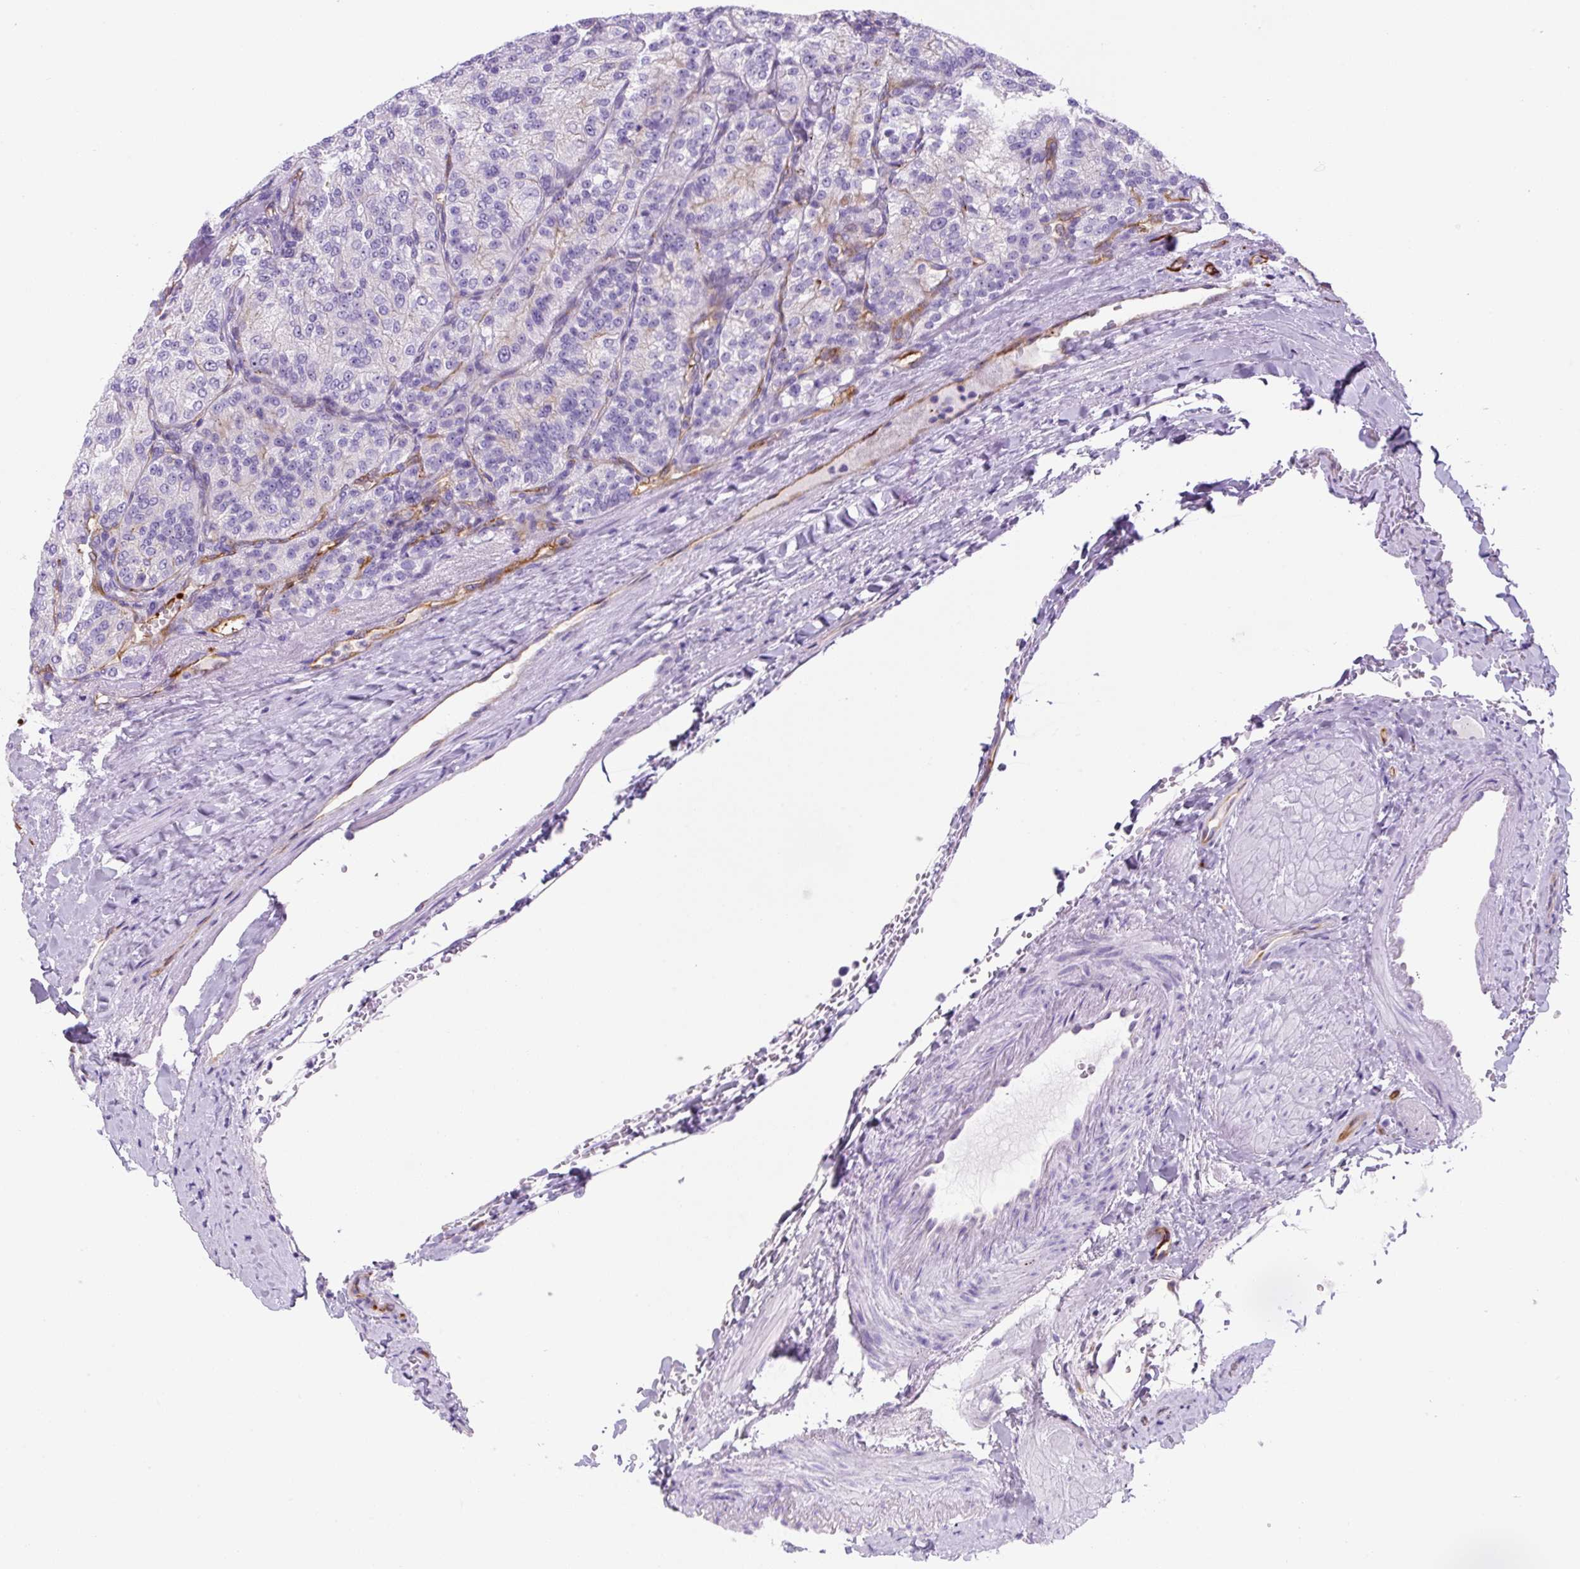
{"staining": {"intensity": "negative", "quantity": "none", "location": "none"}, "tissue": "renal cancer", "cell_type": "Tumor cells", "image_type": "cancer", "snomed": [{"axis": "morphology", "description": "Adenocarcinoma, NOS"}, {"axis": "topography", "description": "Kidney"}], "caption": "This is a histopathology image of IHC staining of renal cancer (adenocarcinoma), which shows no positivity in tumor cells.", "gene": "ASB4", "patient": {"sex": "female", "age": 63}}